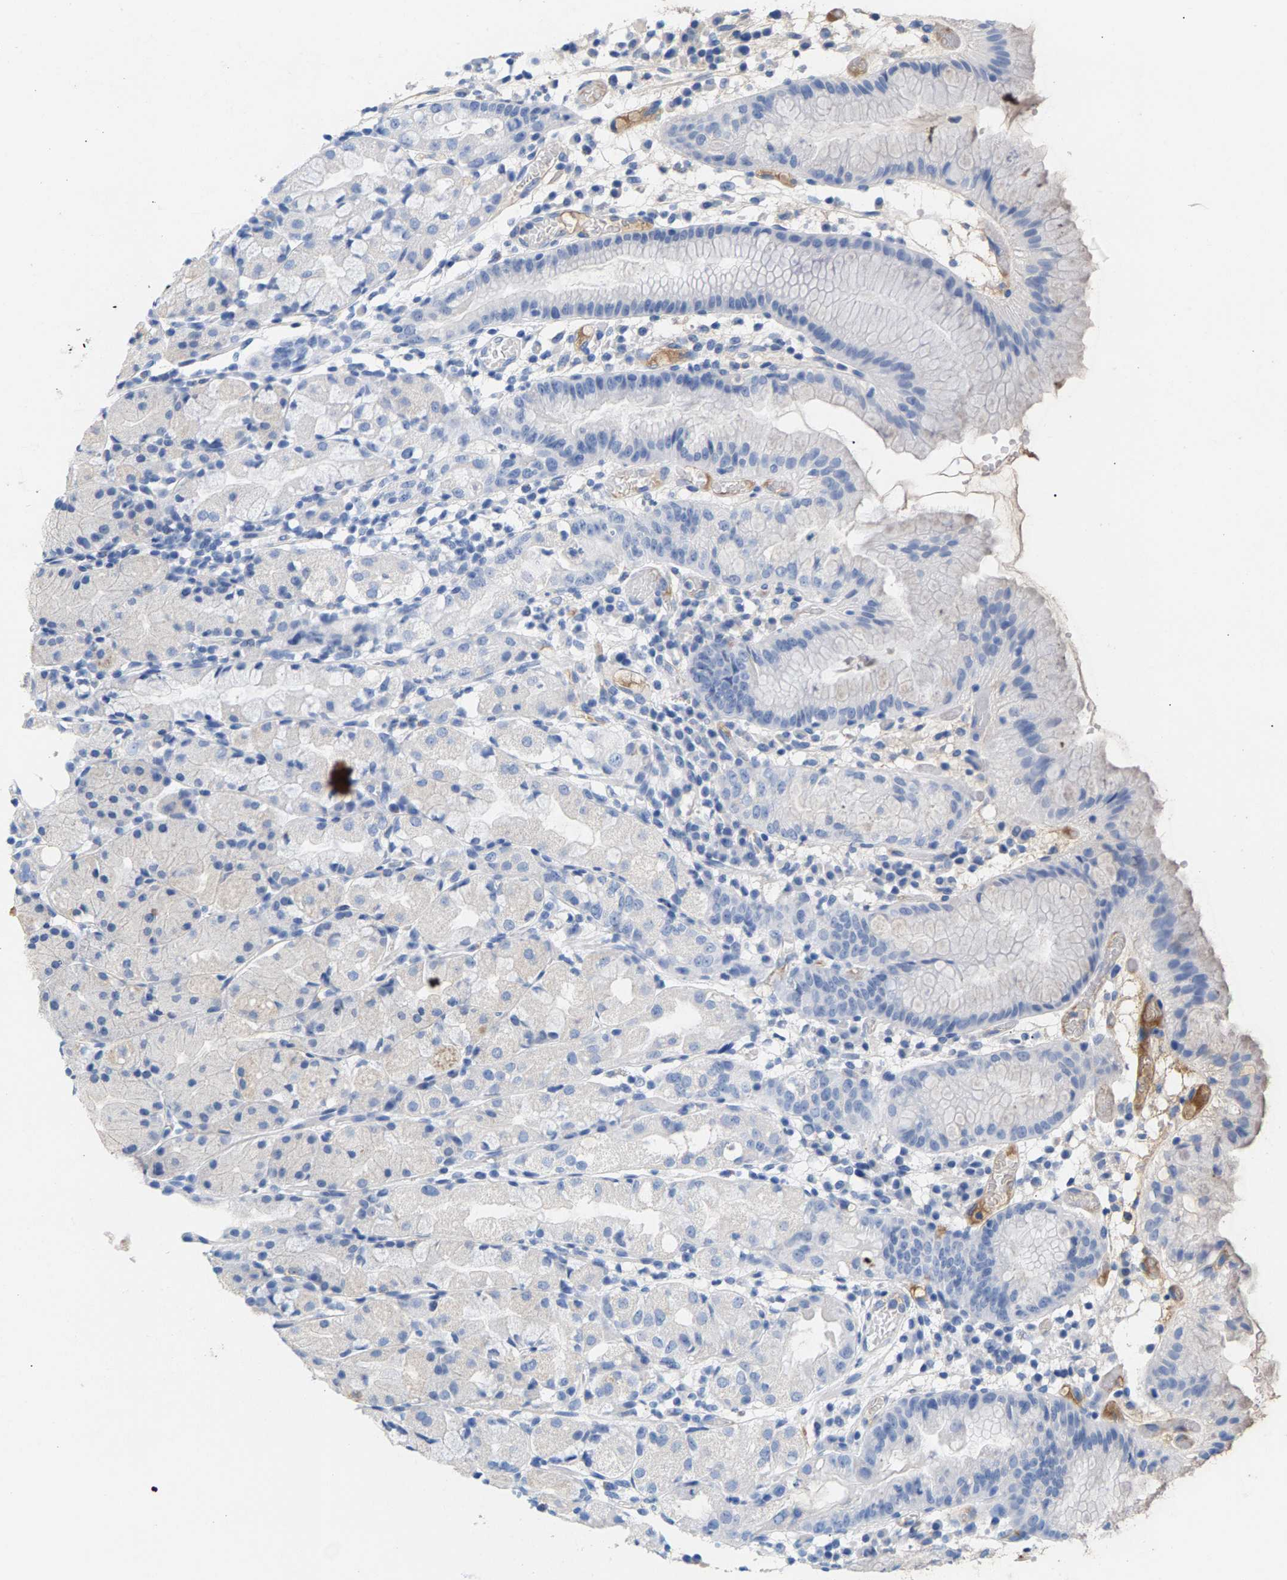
{"staining": {"intensity": "negative", "quantity": "none", "location": "none"}, "tissue": "stomach", "cell_type": "Glandular cells", "image_type": "normal", "snomed": [{"axis": "morphology", "description": "Normal tissue, NOS"}, {"axis": "topography", "description": "Stomach"}, {"axis": "topography", "description": "Stomach, lower"}], "caption": "This is a micrograph of immunohistochemistry staining of benign stomach, which shows no staining in glandular cells. Brightfield microscopy of IHC stained with DAB (3,3'-diaminobenzidine) (brown) and hematoxylin (blue), captured at high magnification.", "gene": "APOH", "patient": {"sex": "female", "age": 75}}